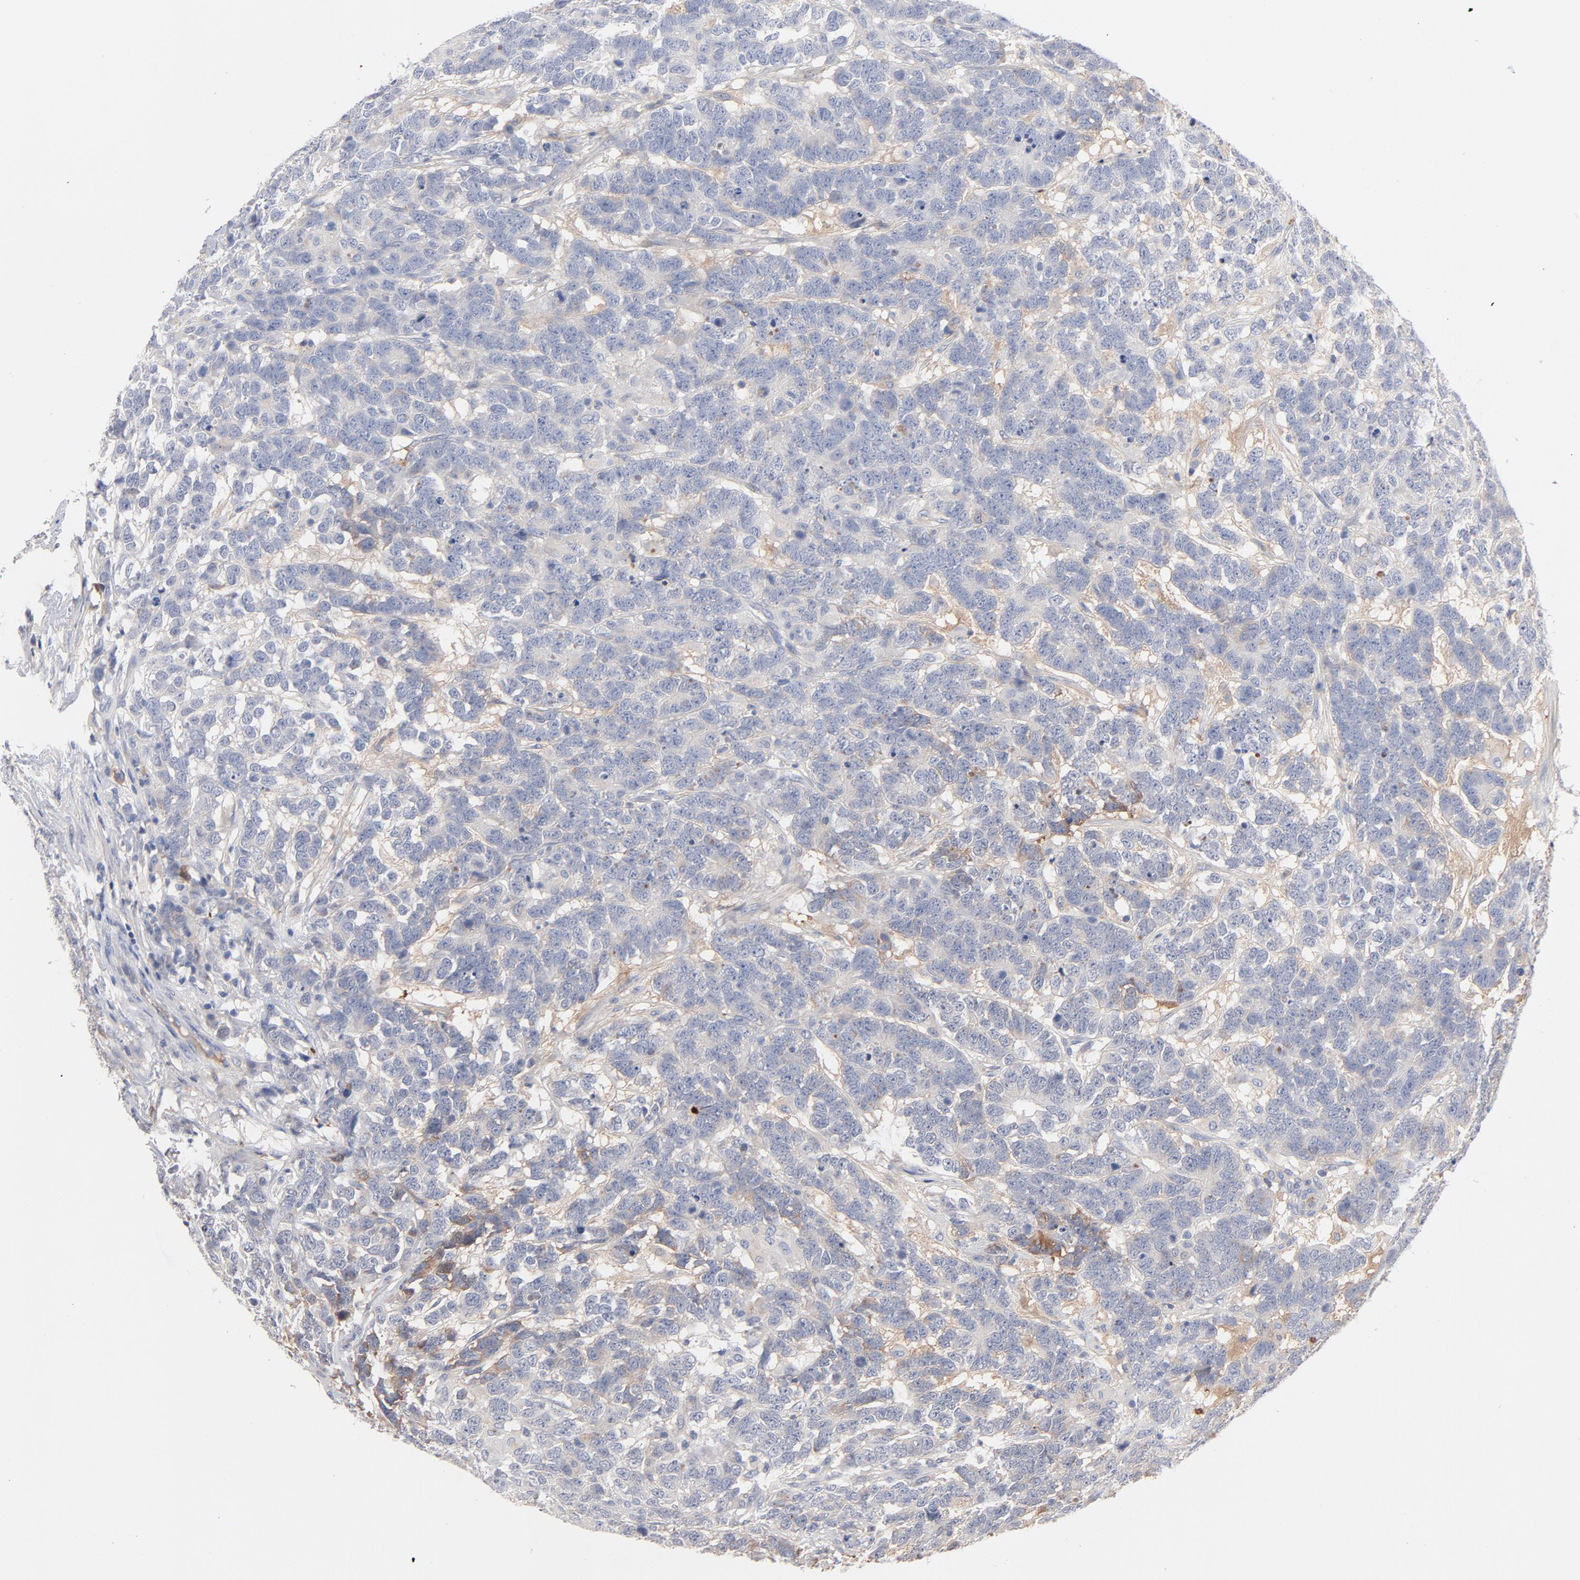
{"staining": {"intensity": "negative", "quantity": "none", "location": "none"}, "tissue": "testis cancer", "cell_type": "Tumor cells", "image_type": "cancer", "snomed": [{"axis": "morphology", "description": "Carcinoma, Embryonal, NOS"}, {"axis": "topography", "description": "Testis"}], "caption": "This is an IHC micrograph of testis embryonal carcinoma. There is no staining in tumor cells.", "gene": "SERPINA4", "patient": {"sex": "male", "age": 26}}